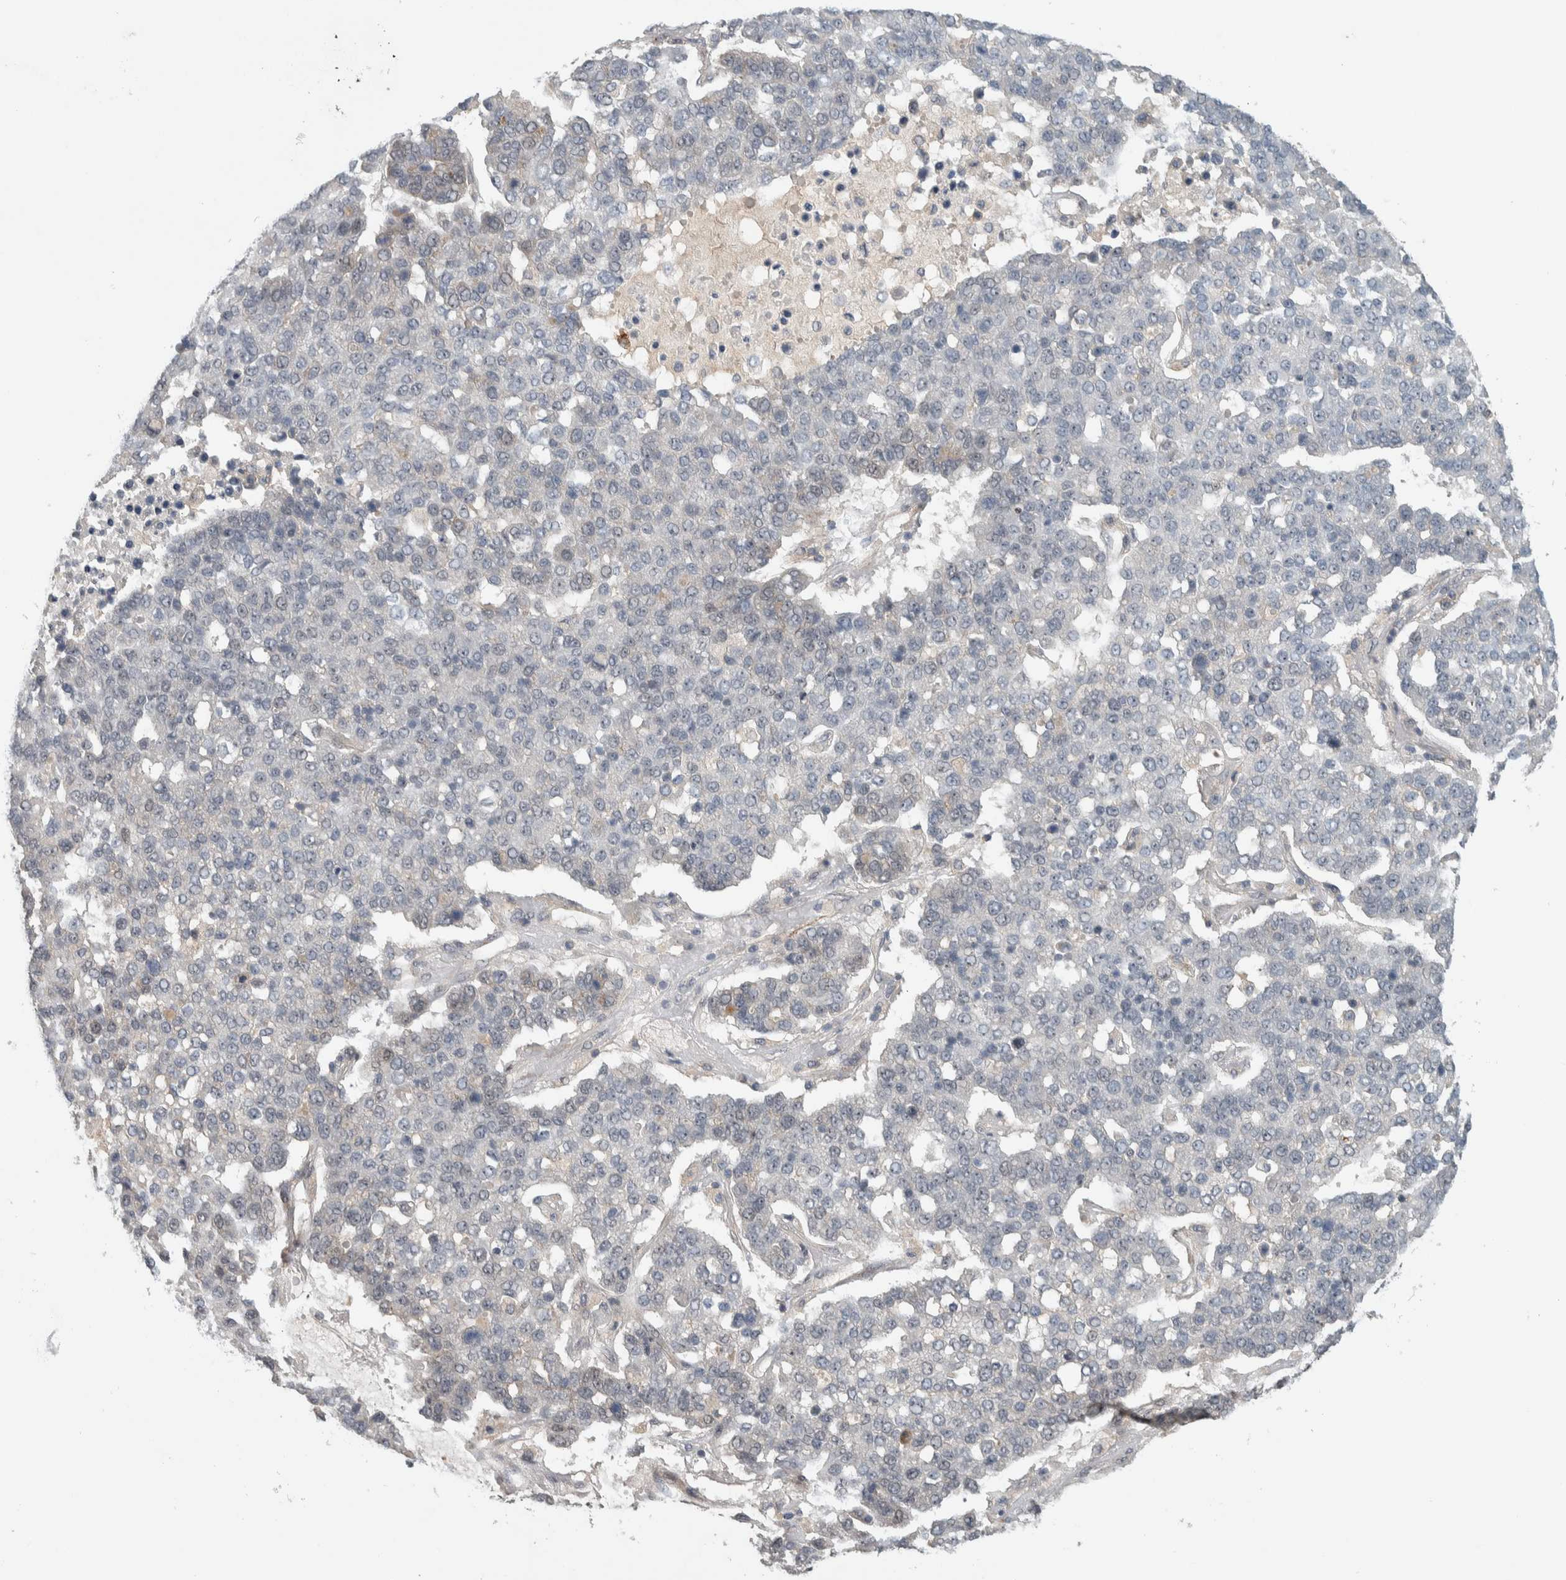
{"staining": {"intensity": "negative", "quantity": "none", "location": "none"}, "tissue": "pancreatic cancer", "cell_type": "Tumor cells", "image_type": "cancer", "snomed": [{"axis": "morphology", "description": "Adenocarcinoma, NOS"}, {"axis": "topography", "description": "Pancreas"}], "caption": "A histopathology image of human adenocarcinoma (pancreatic) is negative for staining in tumor cells.", "gene": "MPRIP", "patient": {"sex": "female", "age": 61}}